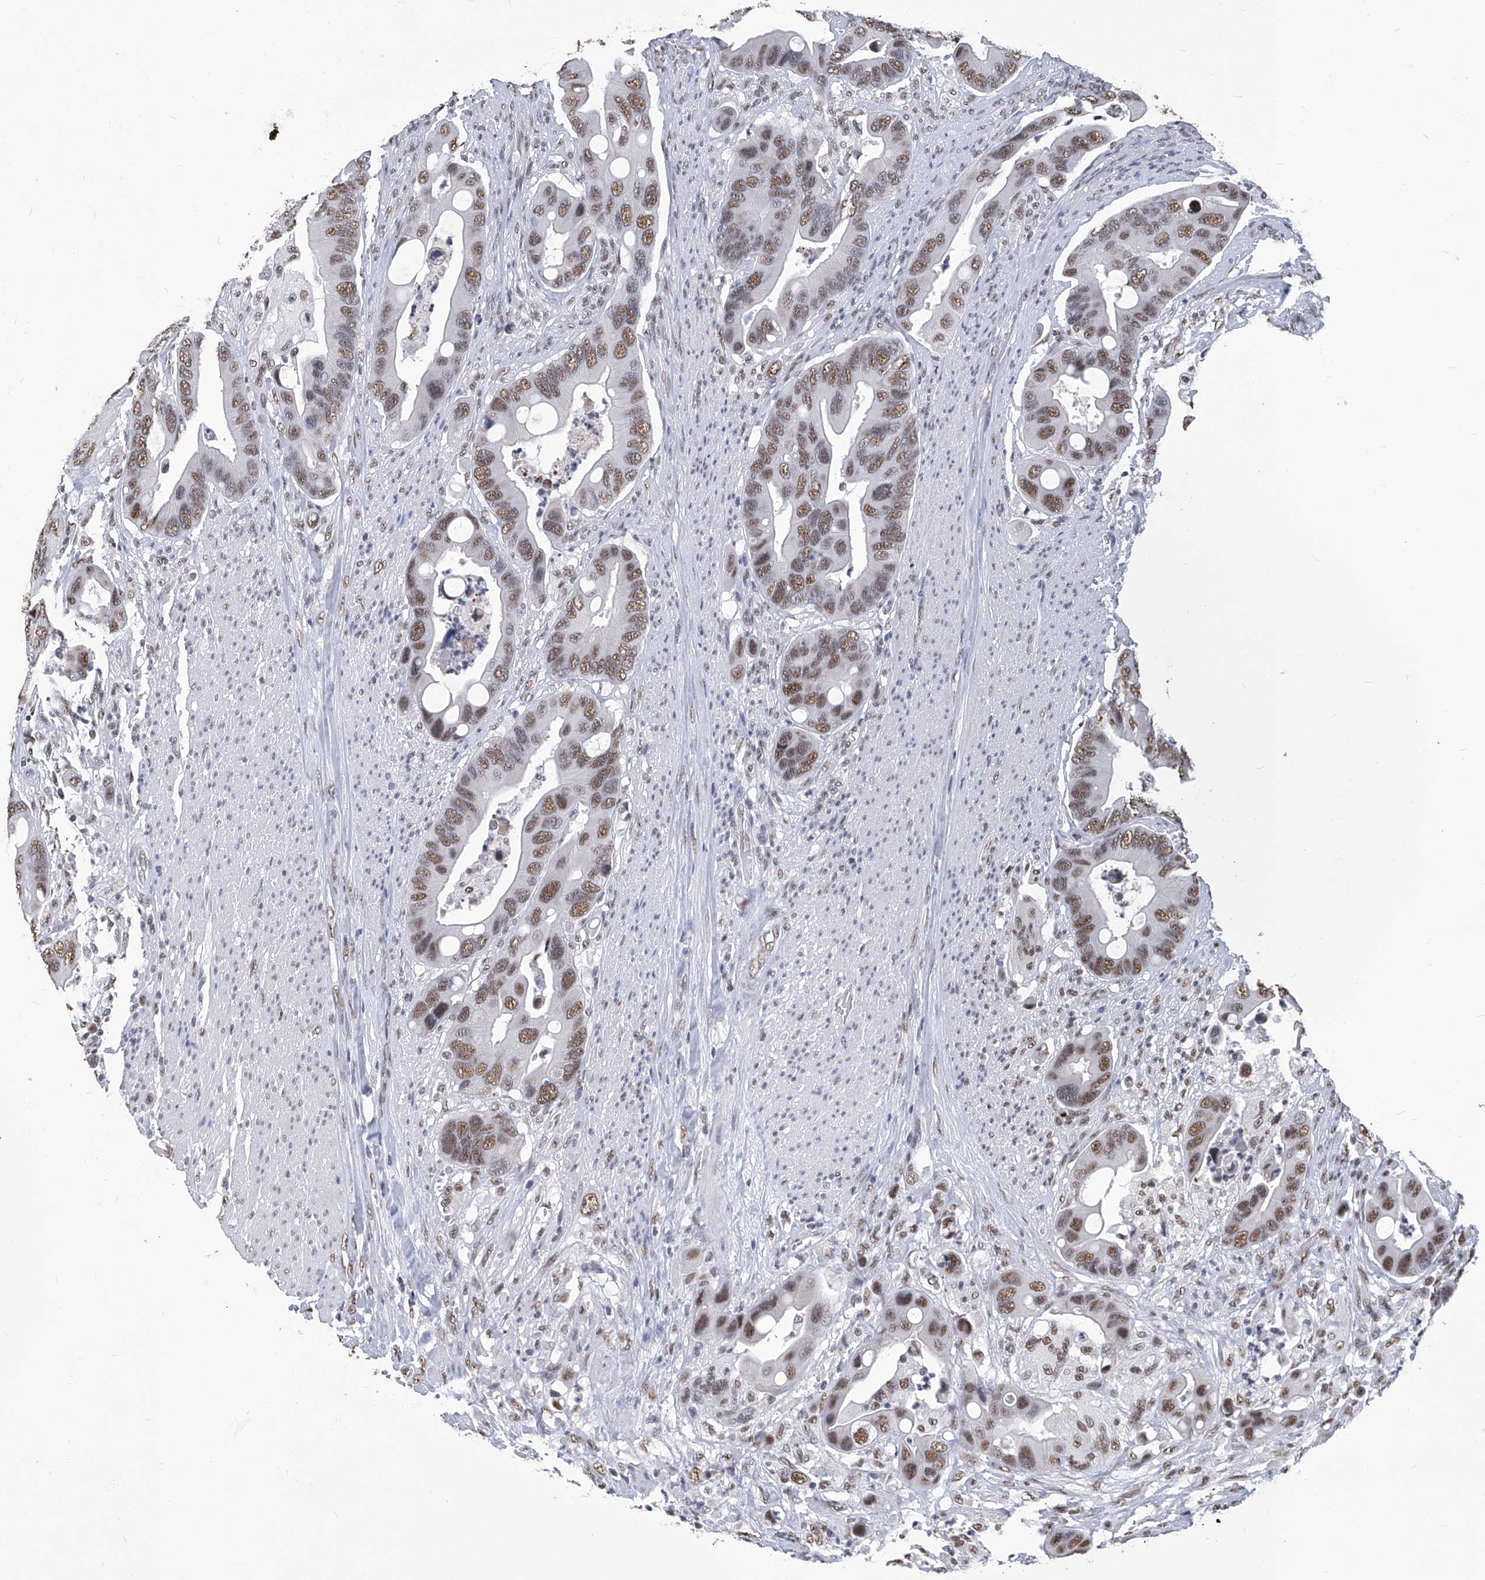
{"staining": {"intensity": "moderate", "quantity": ">75%", "location": "nuclear"}, "tissue": "colorectal cancer", "cell_type": "Tumor cells", "image_type": "cancer", "snomed": [{"axis": "morphology", "description": "Adenocarcinoma, NOS"}, {"axis": "topography", "description": "Rectum"}], "caption": "DAB immunohistochemical staining of human colorectal cancer (adenocarcinoma) shows moderate nuclear protein expression in about >75% of tumor cells.", "gene": "HBP1", "patient": {"sex": "female", "age": 57}}